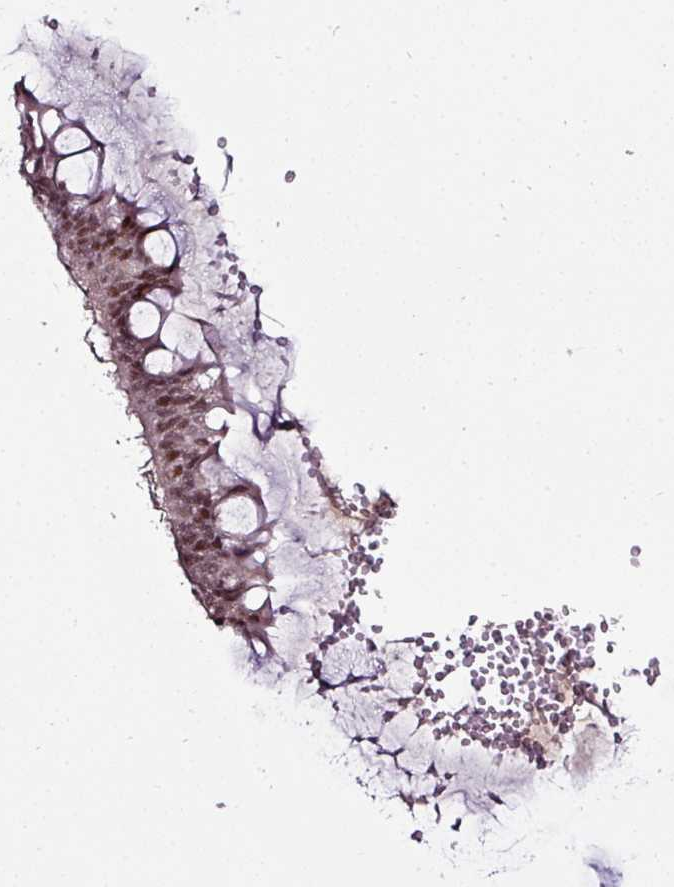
{"staining": {"intensity": "moderate", "quantity": ">75%", "location": "nuclear"}, "tissue": "ovarian cancer", "cell_type": "Tumor cells", "image_type": "cancer", "snomed": [{"axis": "morphology", "description": "Cystadenocarcinoma, mucinous, NOS"}, {"axis": "topography", "description": "Ovary"}], "caption": "There is medium levels of moderate nuclear expression in tumor cells of ovarian cancer, as demonstrated by immunohistochemical staining (brown color).", "gene": "KLF16", "patient": {"sex": "female", "age": 73}}